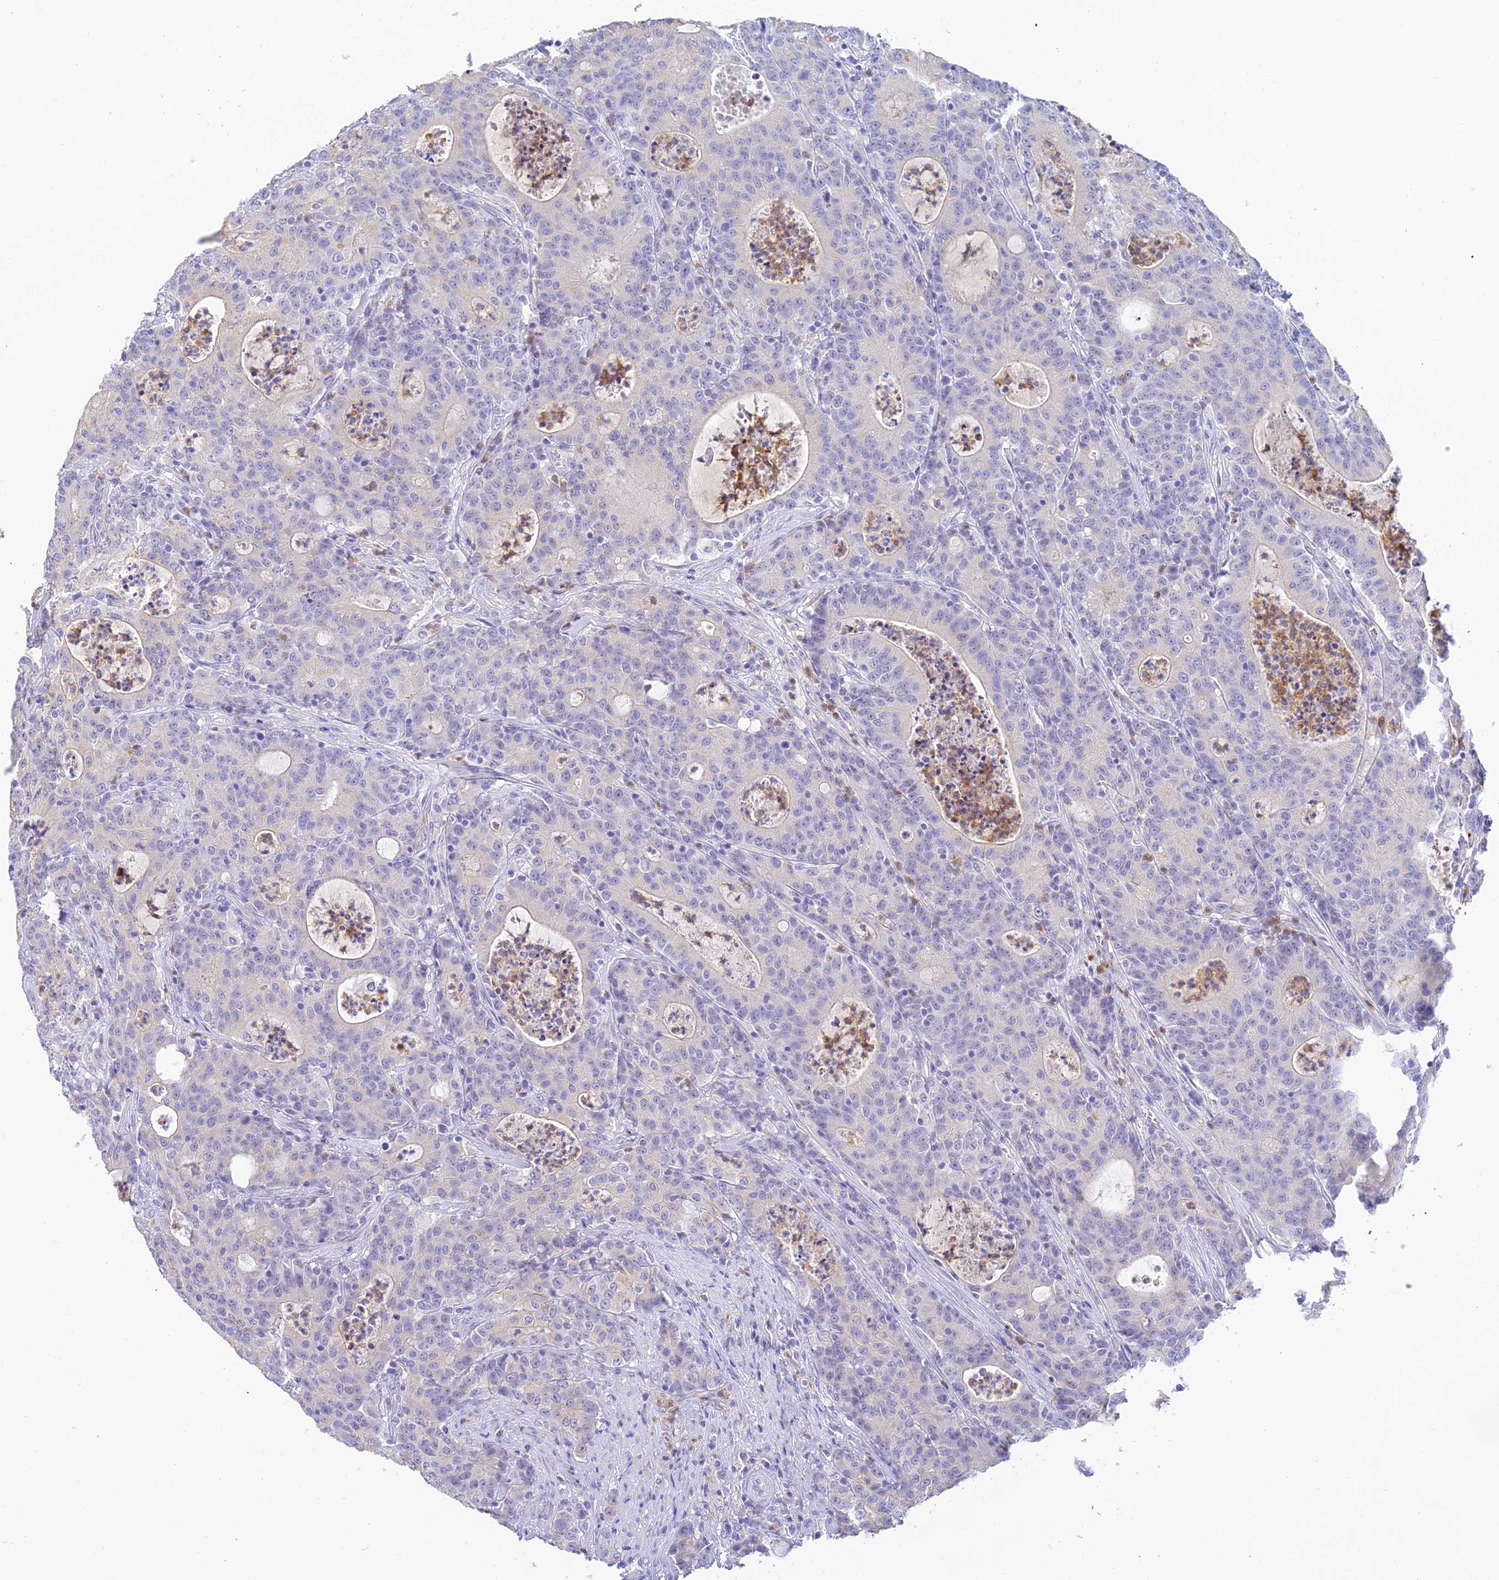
{"staining": {"intensity": "negative", "quantity": "none", "location": "none"}, "tissue": "colorectal cancer", "cell_type": "Tumor cells", "image_type": "cancer", "snomed": [{"axis": "morphology", "description": "Adenocarcinoma, NOS"}, {"axis": "topography", "description": "Colon"}], "caption": "Human colorectal cancer (adenocarcinoma) stained for a protein using immunohistochemistry (IHC) shows no positivity in tumor cells.", "gene": "INTS13", "patient": {"sex": "male", "age": 83}}